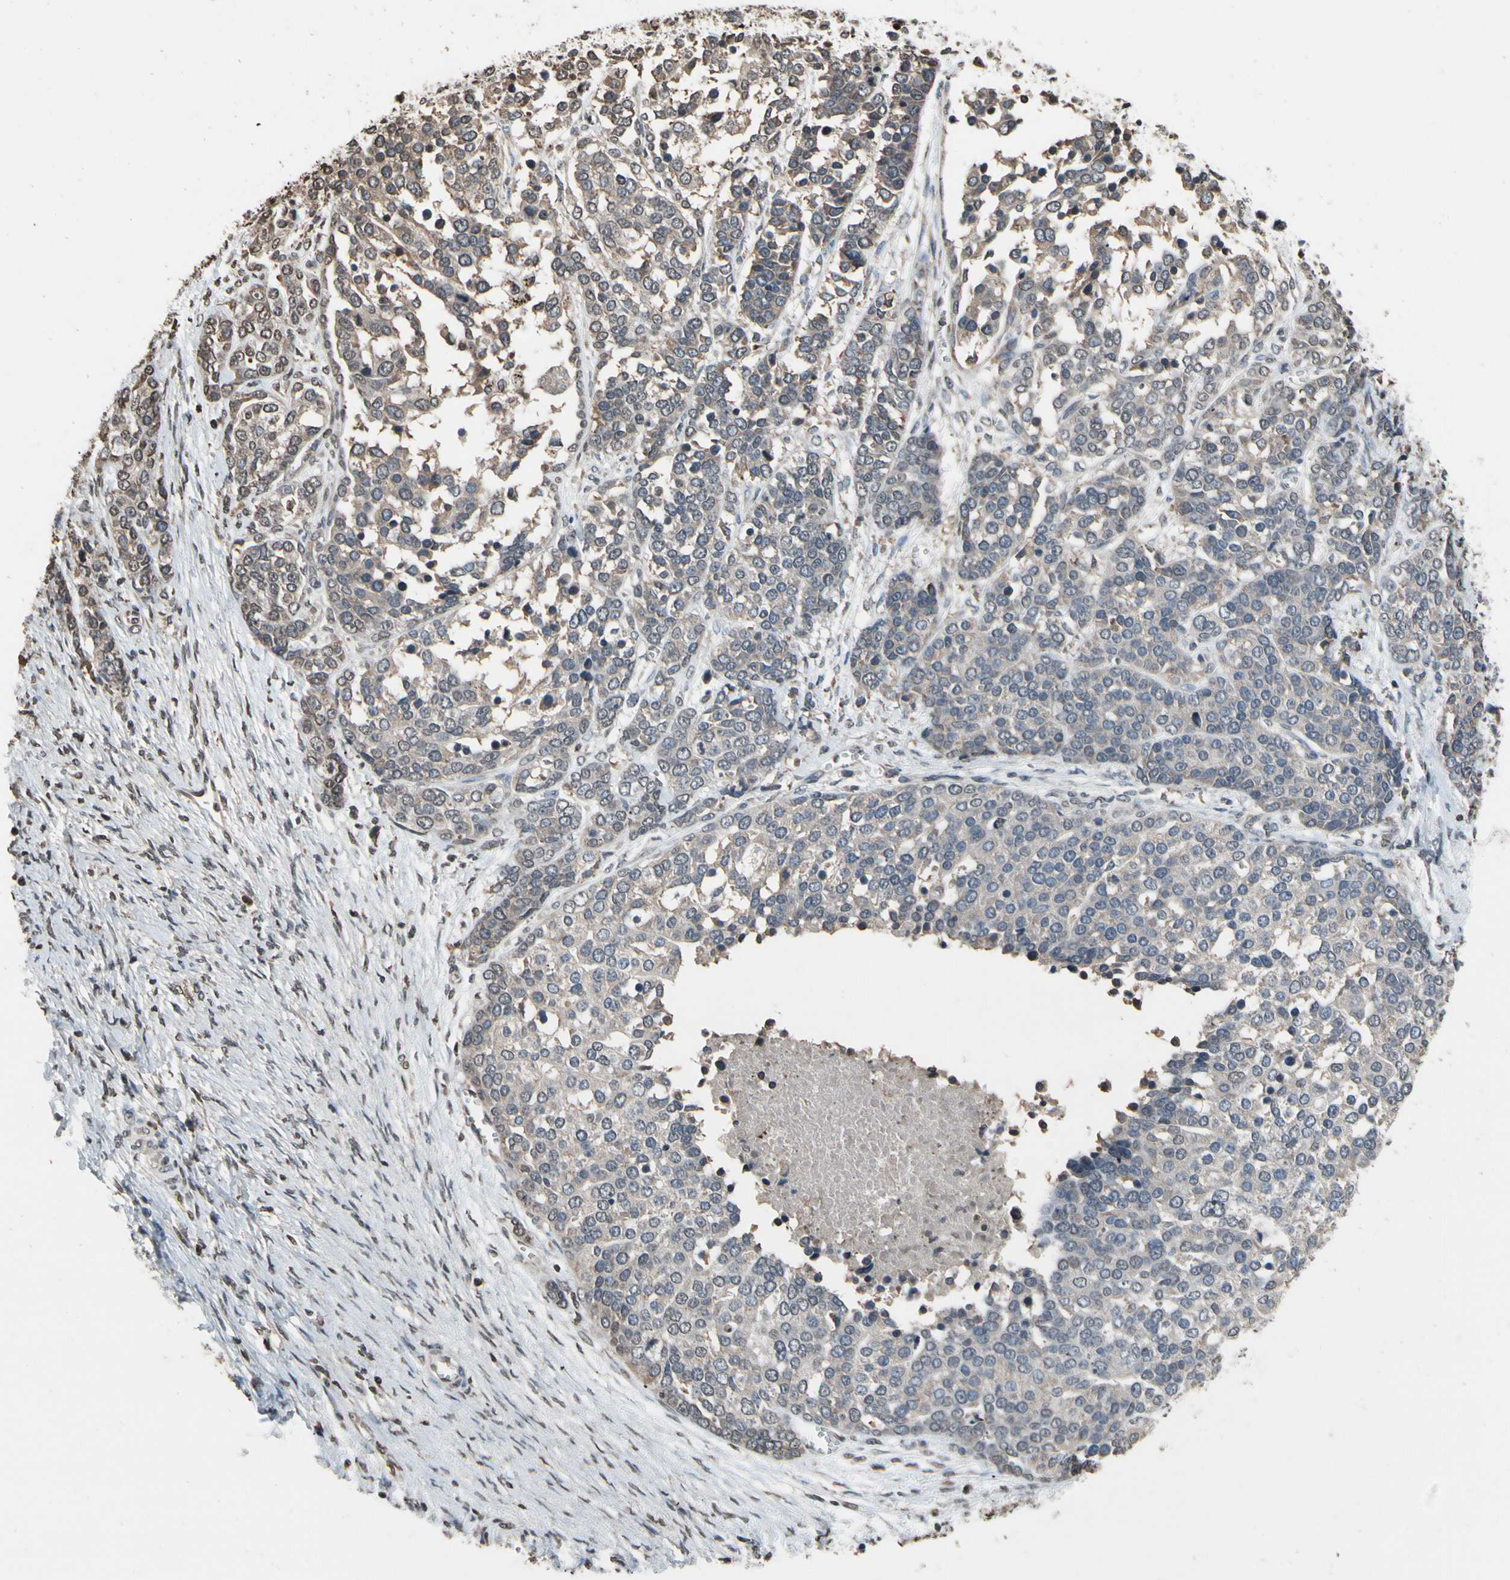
{"staining": {"intensity": "weak", "quantity": "<25%", "location": "cytoplasmic/membranous"}, "tissue": "ovarian cancer", "cell_type": "Tumor cells", "image_type": "cancer", "snomed": [{"axis": "morphology", "description": "Cystadenocarcinoma, serous, NOS"}, {"axis": "topography", "description": "Ovary"}], "caption": "Tumor cells are negative for protein expression in human ovarian cancer (serous cystadenocarcinoma). Nuclei are stained in blue.", "gene": "HIPK2", "patient": {"sex": "female", "age": 44}}